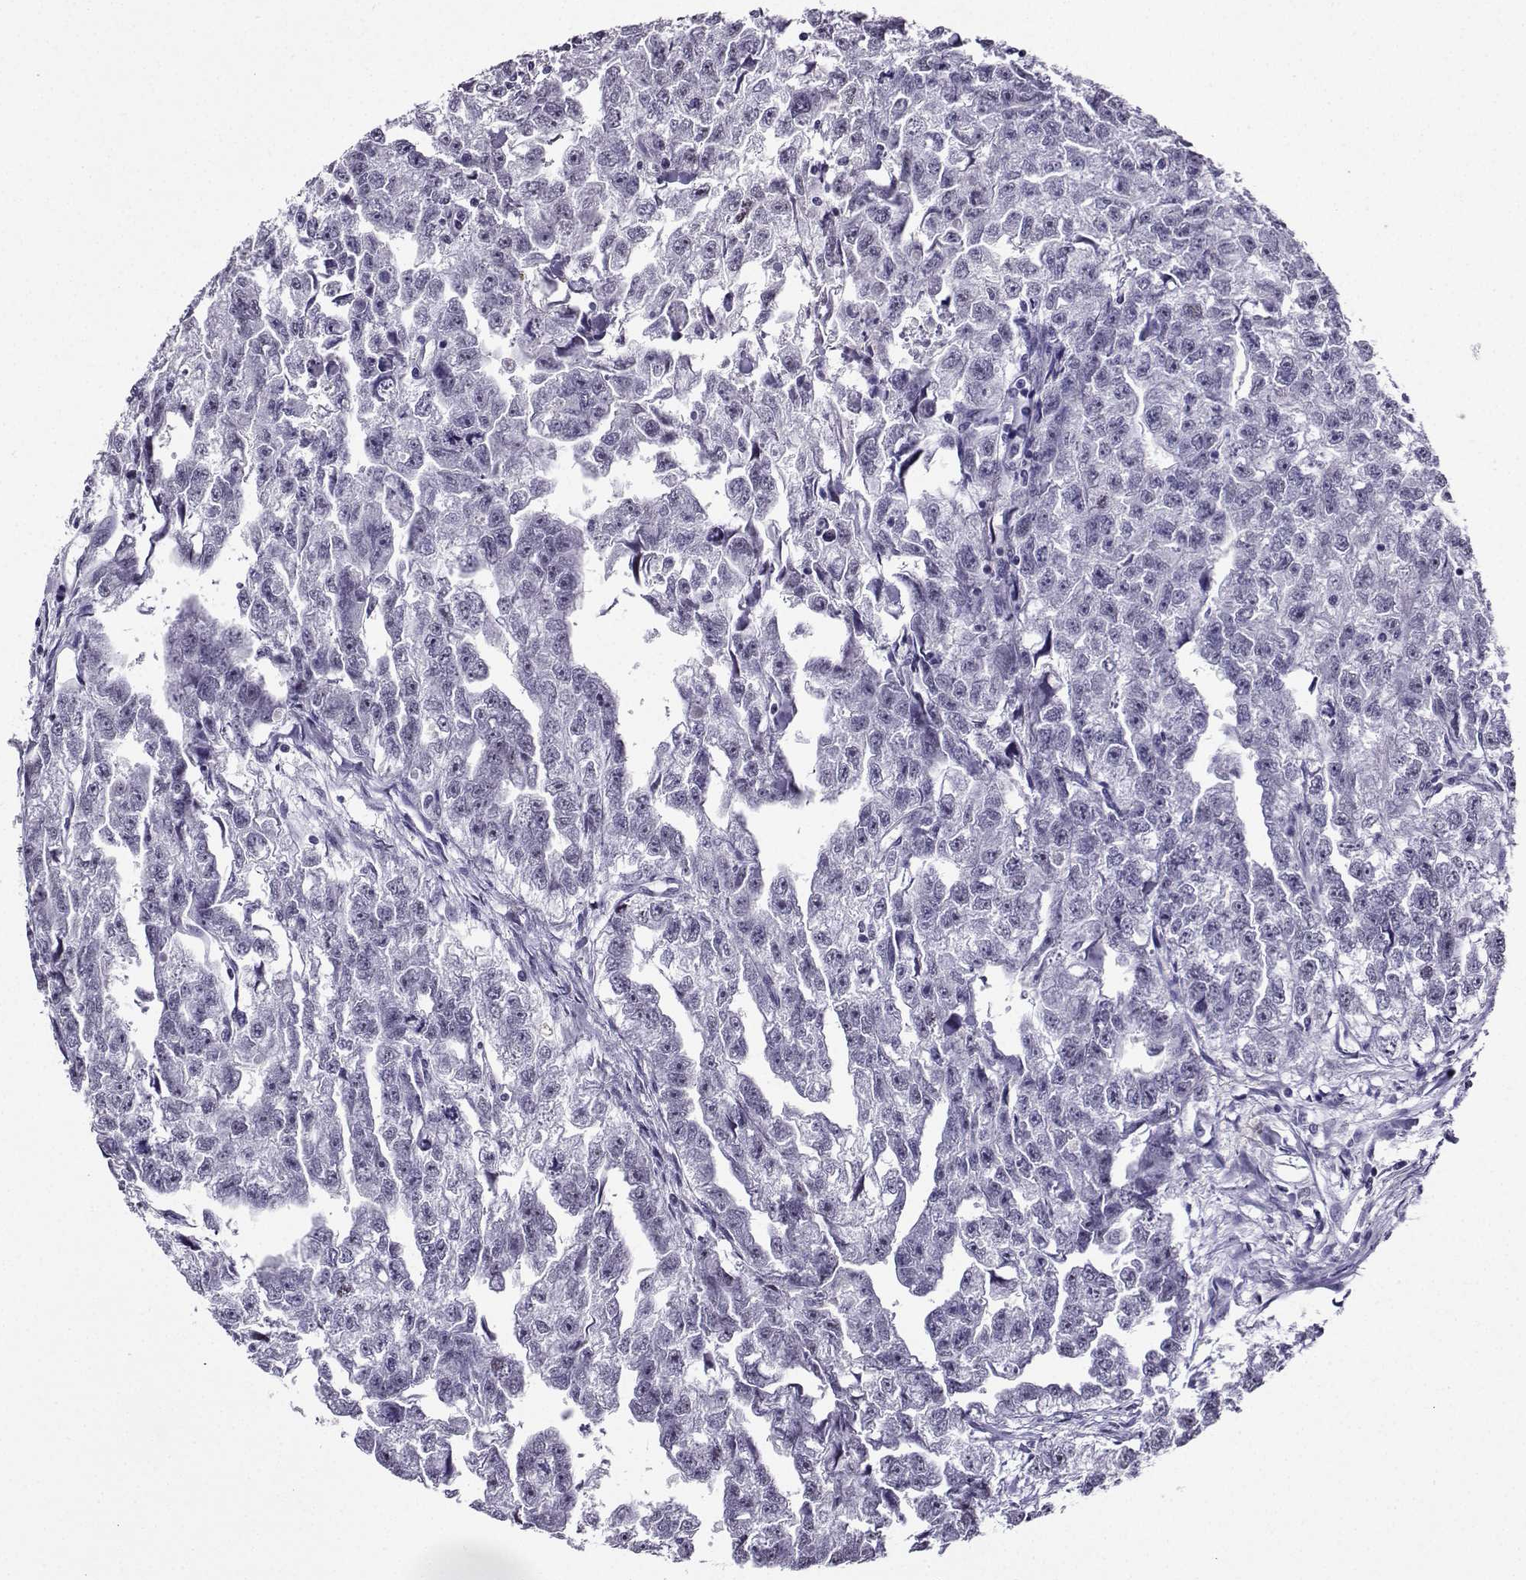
{"staining": {"intensity": "negative", "quantity": "none", "location": "none"}, "tissue": "testis cancer", "cell_type": "Tumor cells", "image_type": "cancer", "snomed": [{"axis": "morphology", "description": "Carcinoma, Embryonal, NOS"}, {"axis": "morphology", "description": "Teratoma, malignant, NOS"}, {"axis": "topography", "description": "Testis"}], "caption": "This is a image of IHC staining of embryonal carcinoma (testis), which shows no positivity in tumor cells. Brightfield microscopy of immunohistochemistry stained with DAB (brown) and hematoxylin (blue), captured at high magnification.", "gene": "LRFN2", "patient": {"sex": "male", "age": 44}}